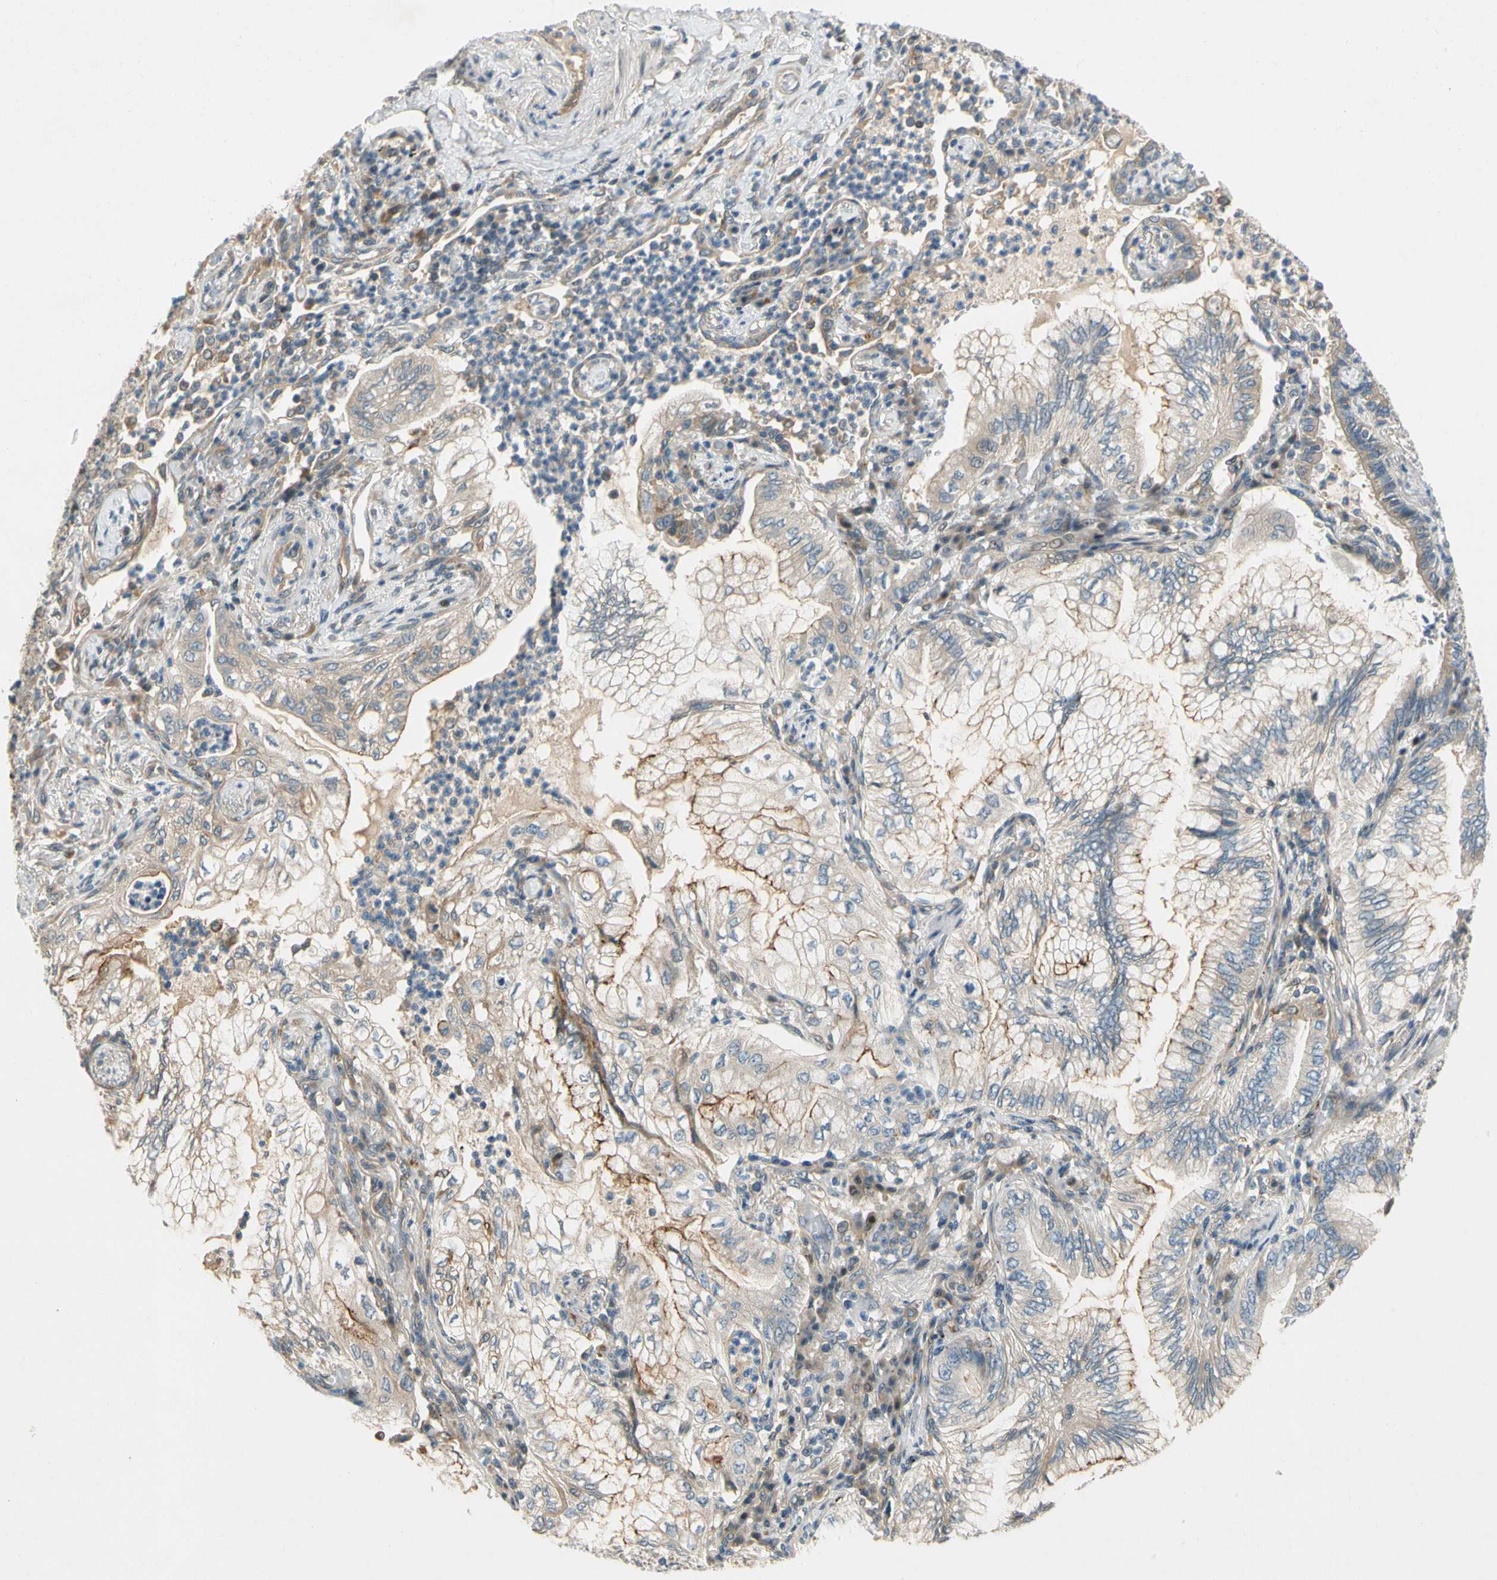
{"staining": {"intensity": "weak", "quantity": ">75%", "location": "cytoplasmic/membranous"}, "tissue": "lung cancer", "cell_type": "Tumor cells", "image_type": "cancer", "snomed": [{"axis": "morphology", "description": "Normal tissue, NOS"}, {"axis": "morphology", "description": "Adenocarcinoma, NOS"}, {"axis": "topography", "description": "Bronchus"}, {"axis": "topography", "description": "Lung"}], "caption": "Human lung cancer stained with a protein marker shows weak staining in tumor cells.", "gene": "GATD1", "patient": {"sex": "female", "age": 70}}